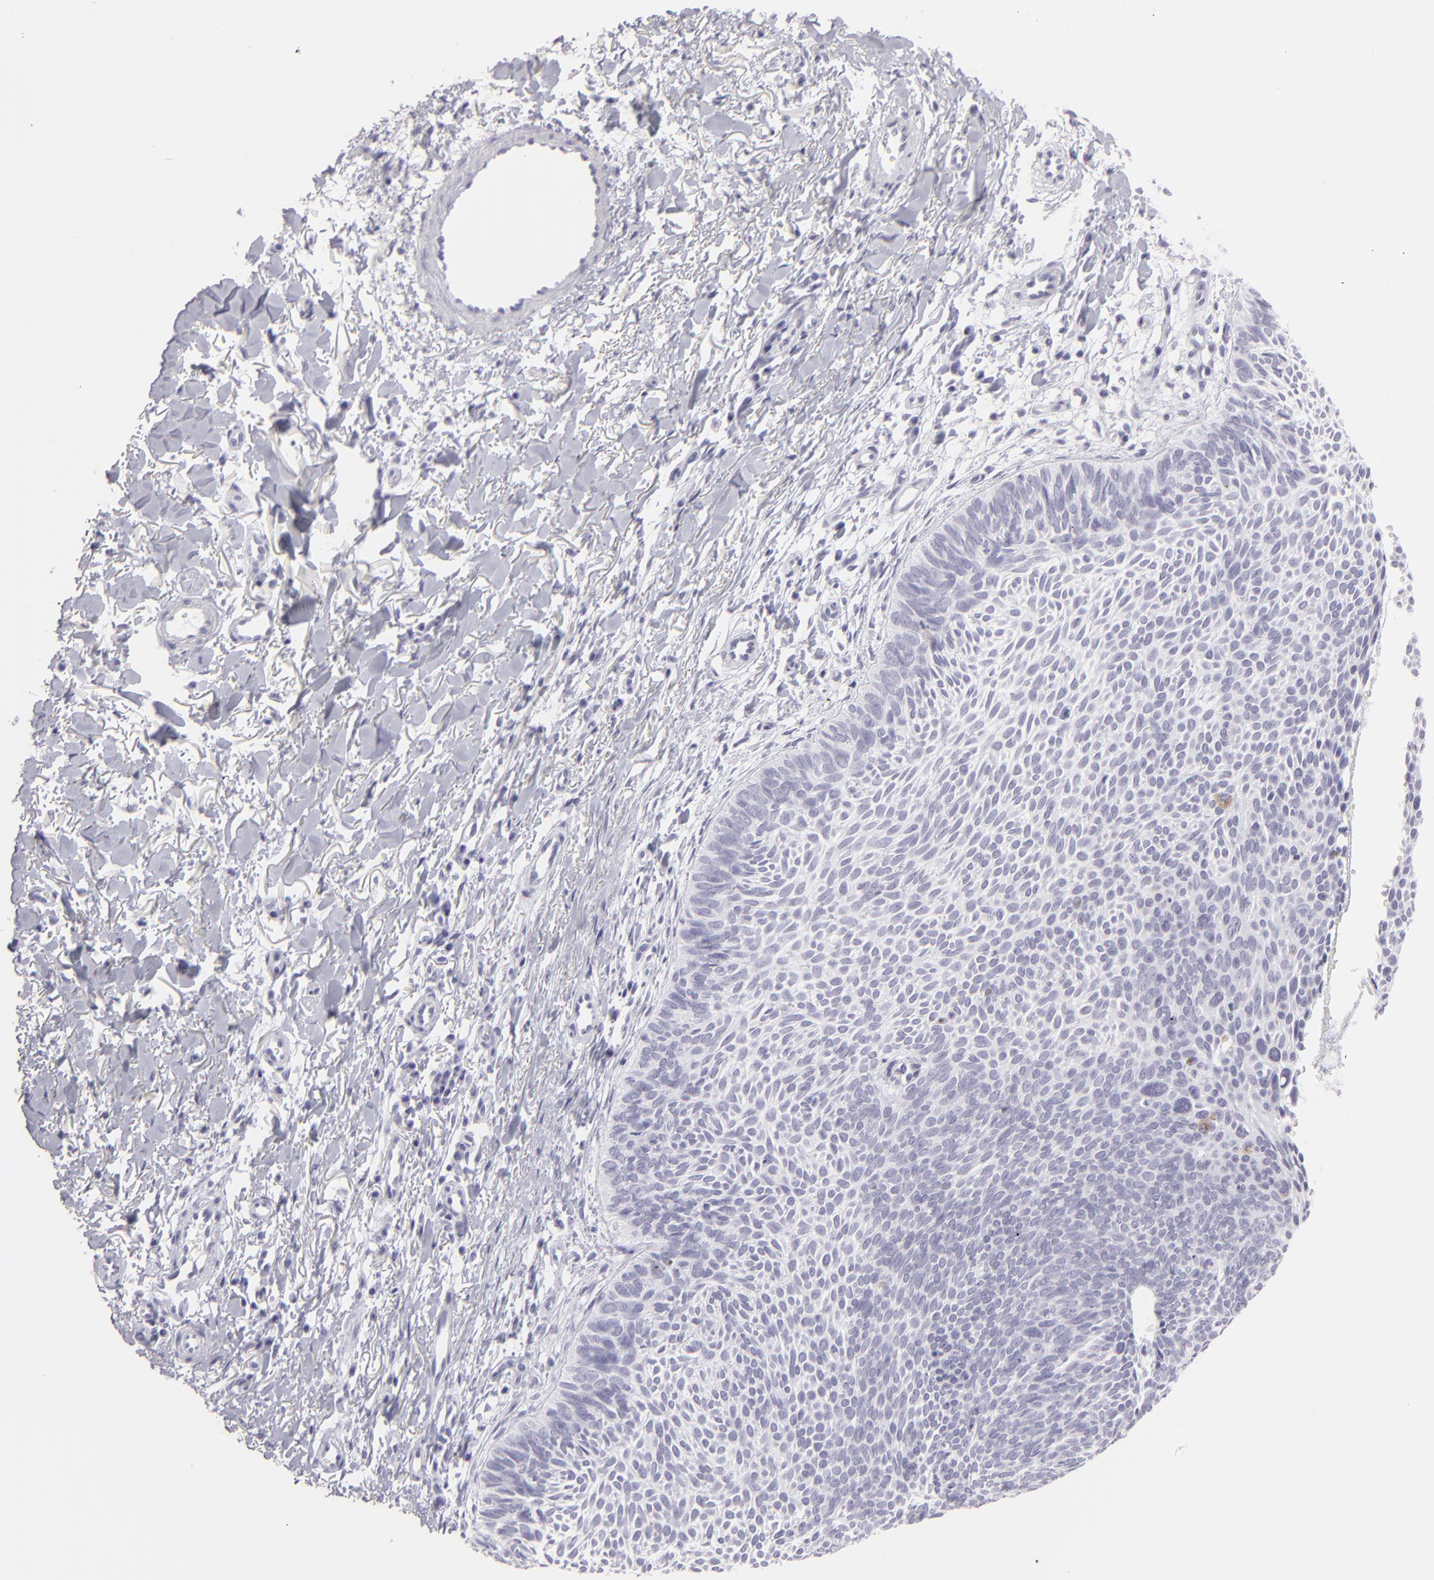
{"staining": {"intensity": "negative", "quantity": "none", "location": "none"}, "tissue": "skin cancer", "cell_type": "Tumor cells", "image_type": "cancer", "snomed": [{"axis": "morphology", "description": "Basal cell carcinoma"}, {"axis": "topography", "description": "Skin"}], "caption": "DAB immunohistochemical staining of human basal cell carcinoma (skin) displays no significant positivity in tumor cells.", "gene": "FLG", "patient": {"sex": "male", "age": 84}}